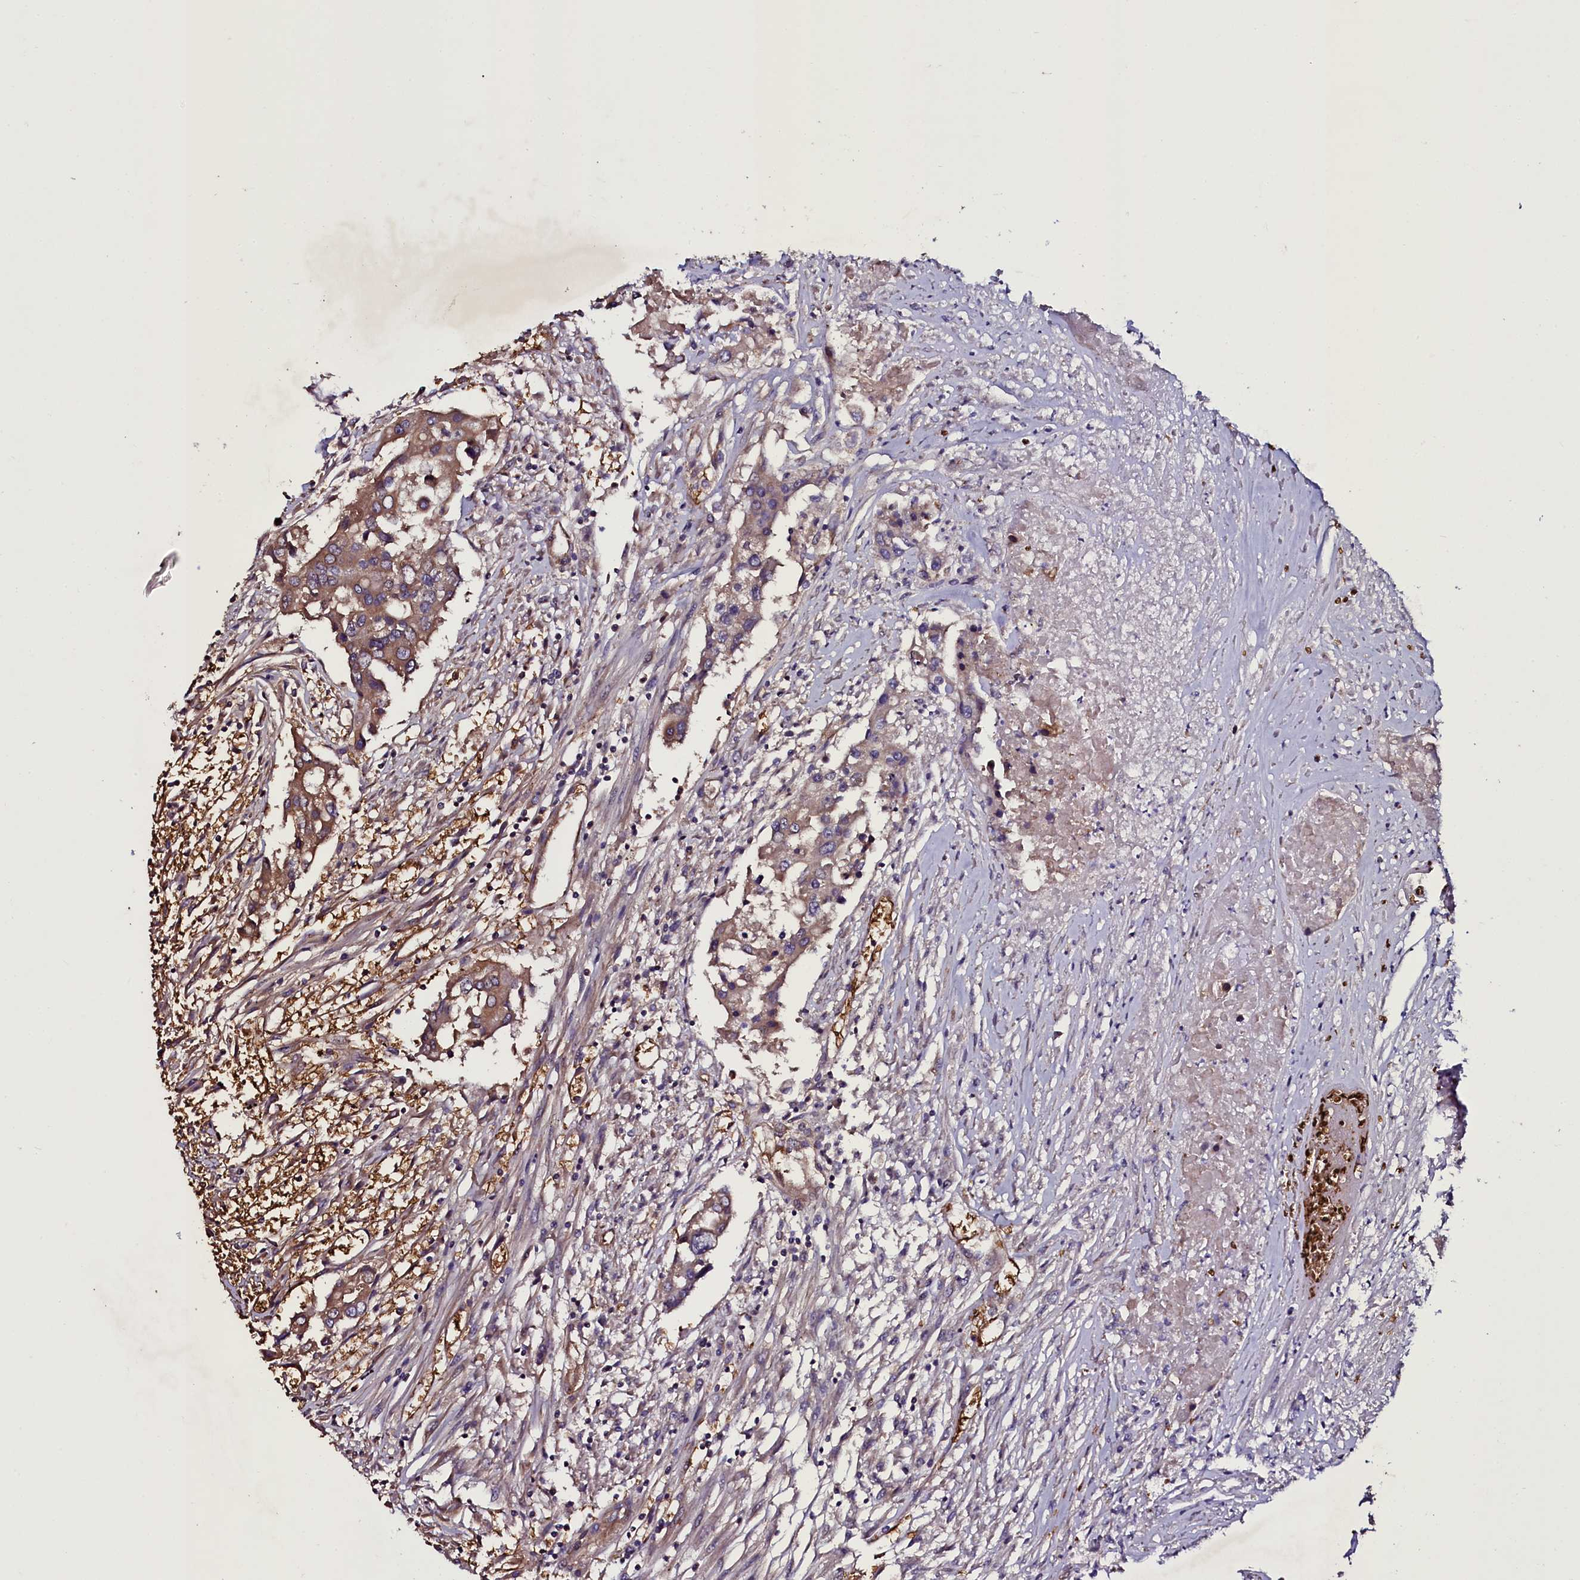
{"staining": {"intensity": "moderate", "quantity": ">75%", "location": "cytoplasmic/membranous"}, "tissue": "colorectal cancer", "cell_type": "Tumor cells", "image_type": "cancer", "snomed": [{"axis": "morphology", "description": "Adenocarcinoma, NOS"}, {"axis": "topography", "description": "Colon"}], "caption": "Immunohistochemistry (DAB (3,3'-diaminobenzidine)) staining of colorectal cancer (adenocarcinoma) demonstrates moderate cytoplasmic/membranous protein expression in about >75% of tumor cells.", "gene": "MEX3C", "patient": {"sex": "male", "age": 77}}